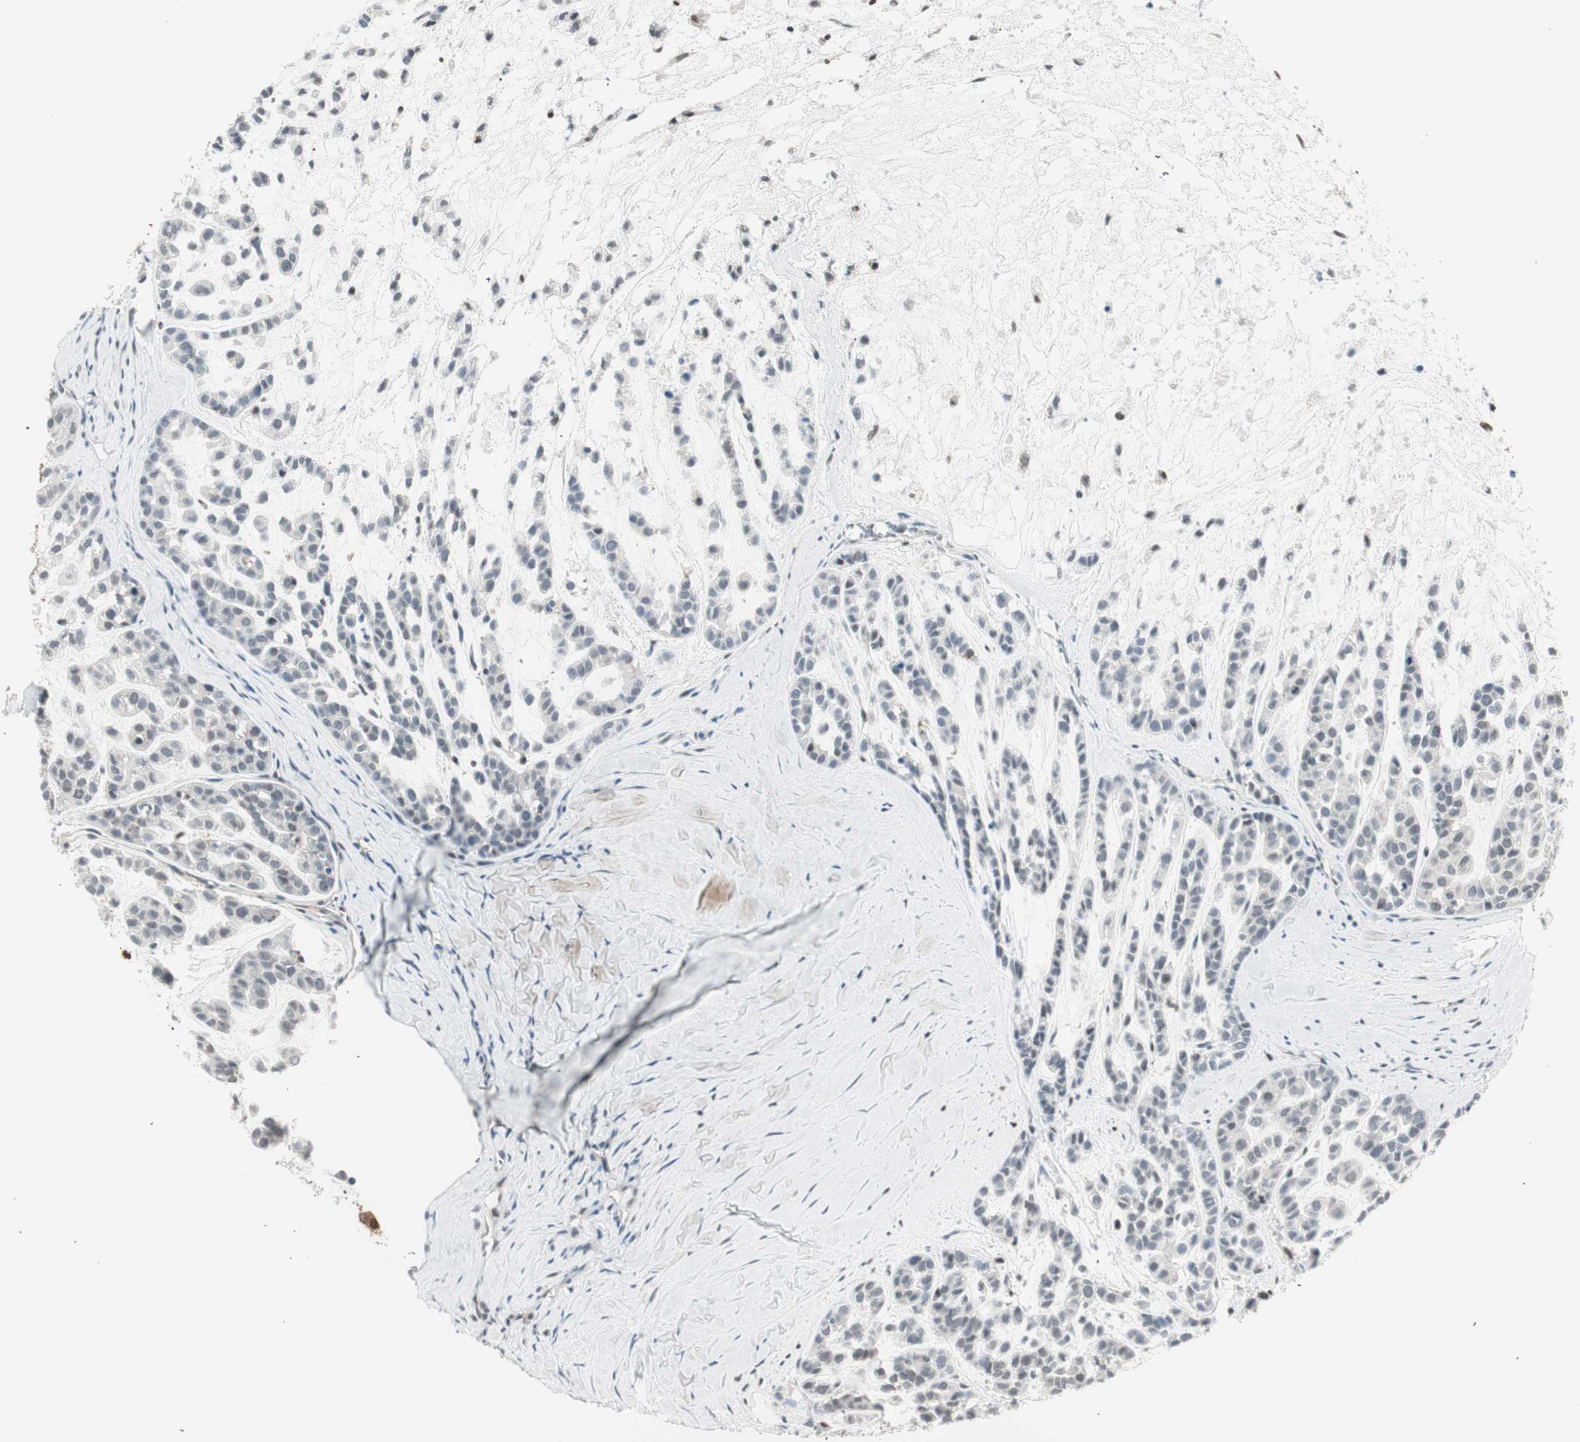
{"staining": {"intensity": "negative", "quantity": "none", "location": "none"}, "tissue": "head and neck cancer", "cell_type": "Tumor cells", "image_type": "cancer", "snomed": [{"axis": "morphology", "description": "Adenocarcinoma, NOS"}, {"axis": "morphology", "description": "Adenoma, NOS"}, {"axis": "topography", "description": "Head-Neck"}], "caption": "Protein analysis of head and neck cancer (adenocarcinoma) exhibits no significant staining in tumor cells. Brightfield microscopy of IHC stained with DAB (3,3'-diaminobenzidine) (brown) and hematoxylin (blue), captured at high magnification.", "gene": "LONP2", "patient": {"sex": "female", "age": 55}}